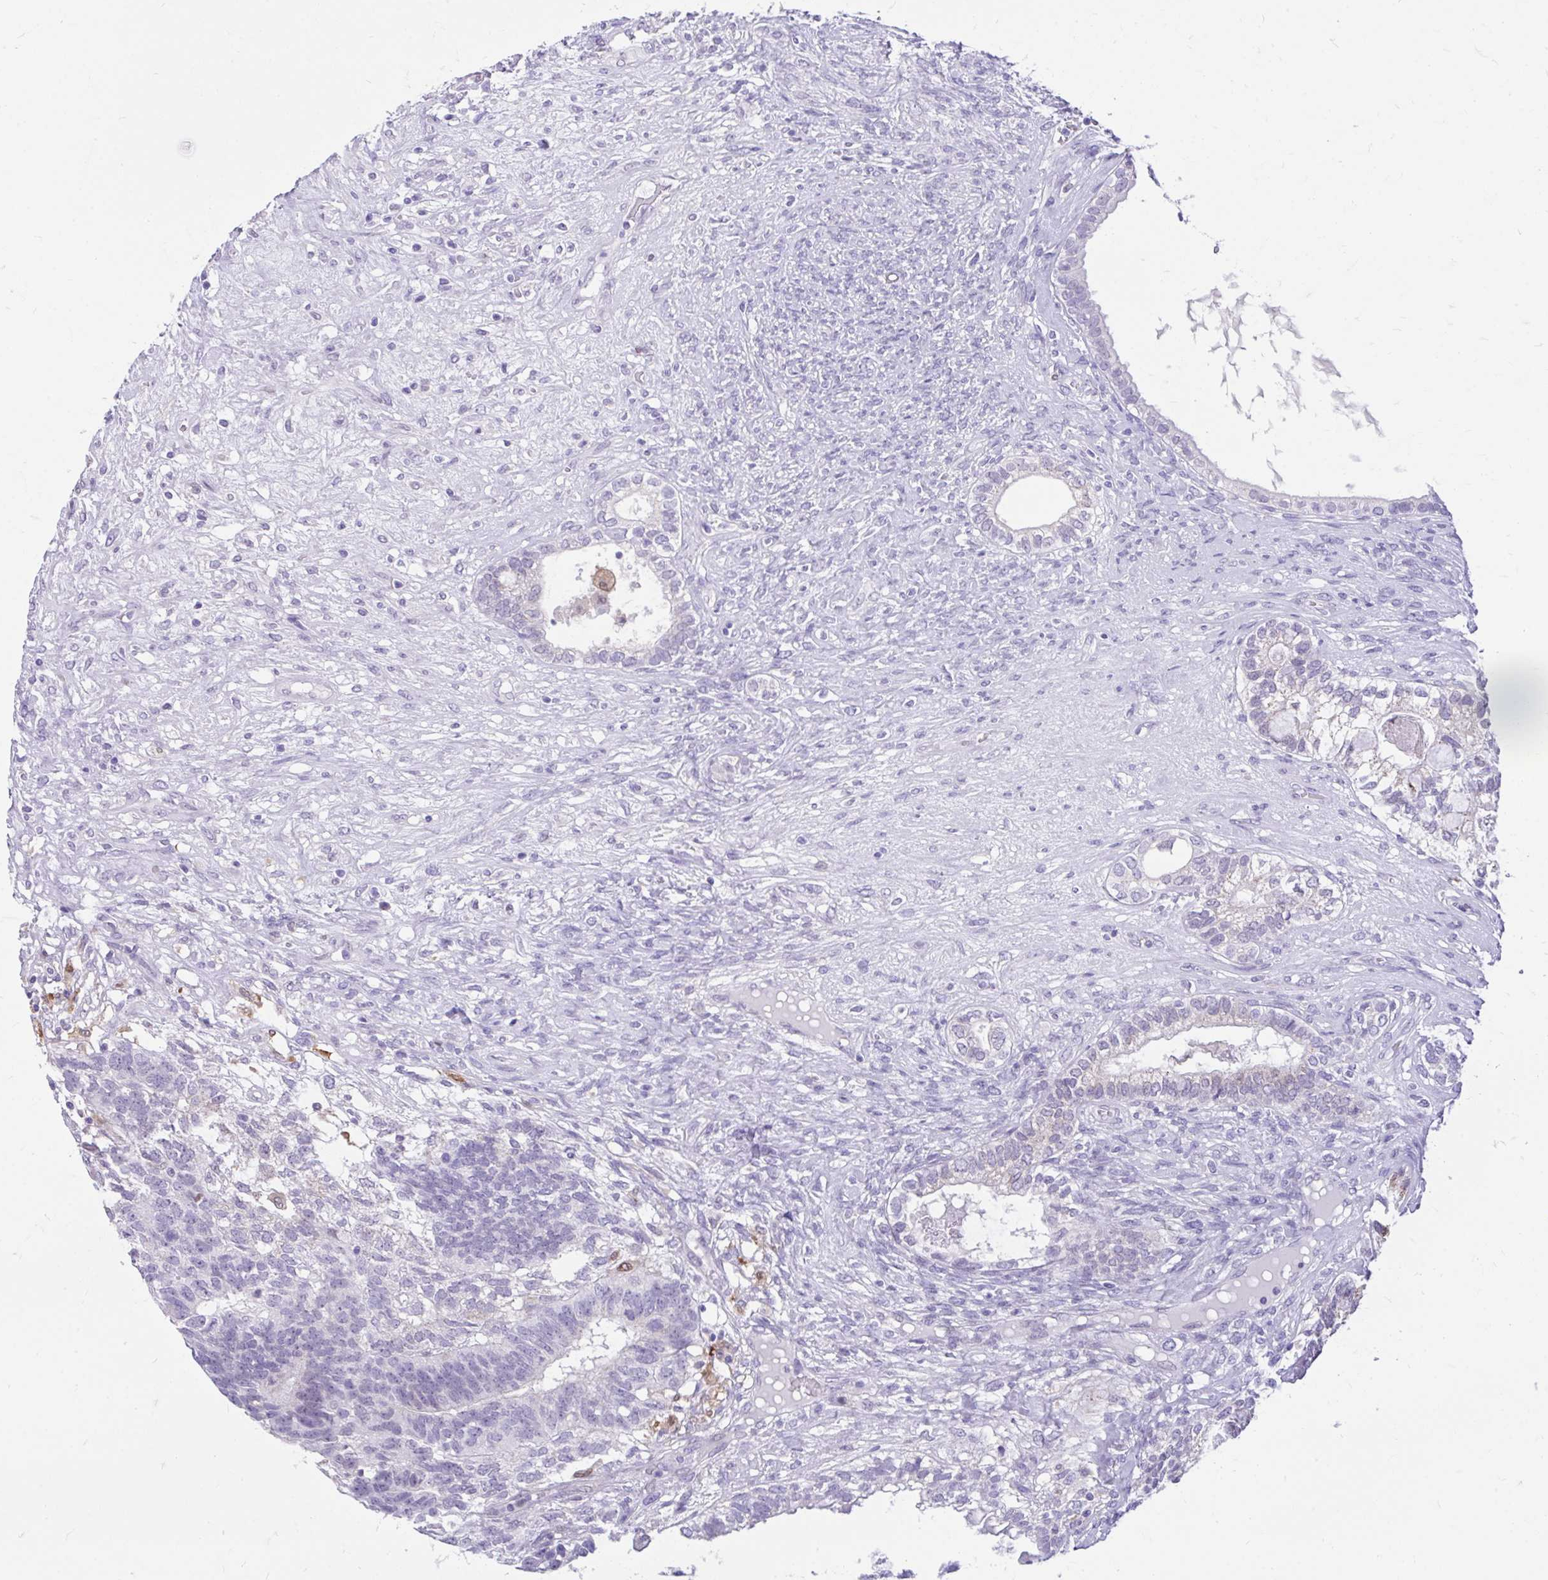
{"staining": {"intensity": "negative", "quantity": "none", "location": "none"}, "tissue": "testis cancer", "cell_type": "Tumor cells", "image_type": "cancer", "snomed": [{"axis": "morphology", "description": "Seminoma, NOS"}, {"axis": "morphology", "description": "Carcinoma, Embryonal, NOS"}, {"axis": "topography", "description": "Testis"}], "caption": "Protein analysis of testis cancer reveals no significant staining in tumor cells. Brightfield microscopy of IHC stained with DAB (3,3'-diaminobenzidine) (brown) and hematoxylin (blue), captured at high magnification.", "gene": "GLB1L2", "patient": {"sex": "male", "age": 41}}